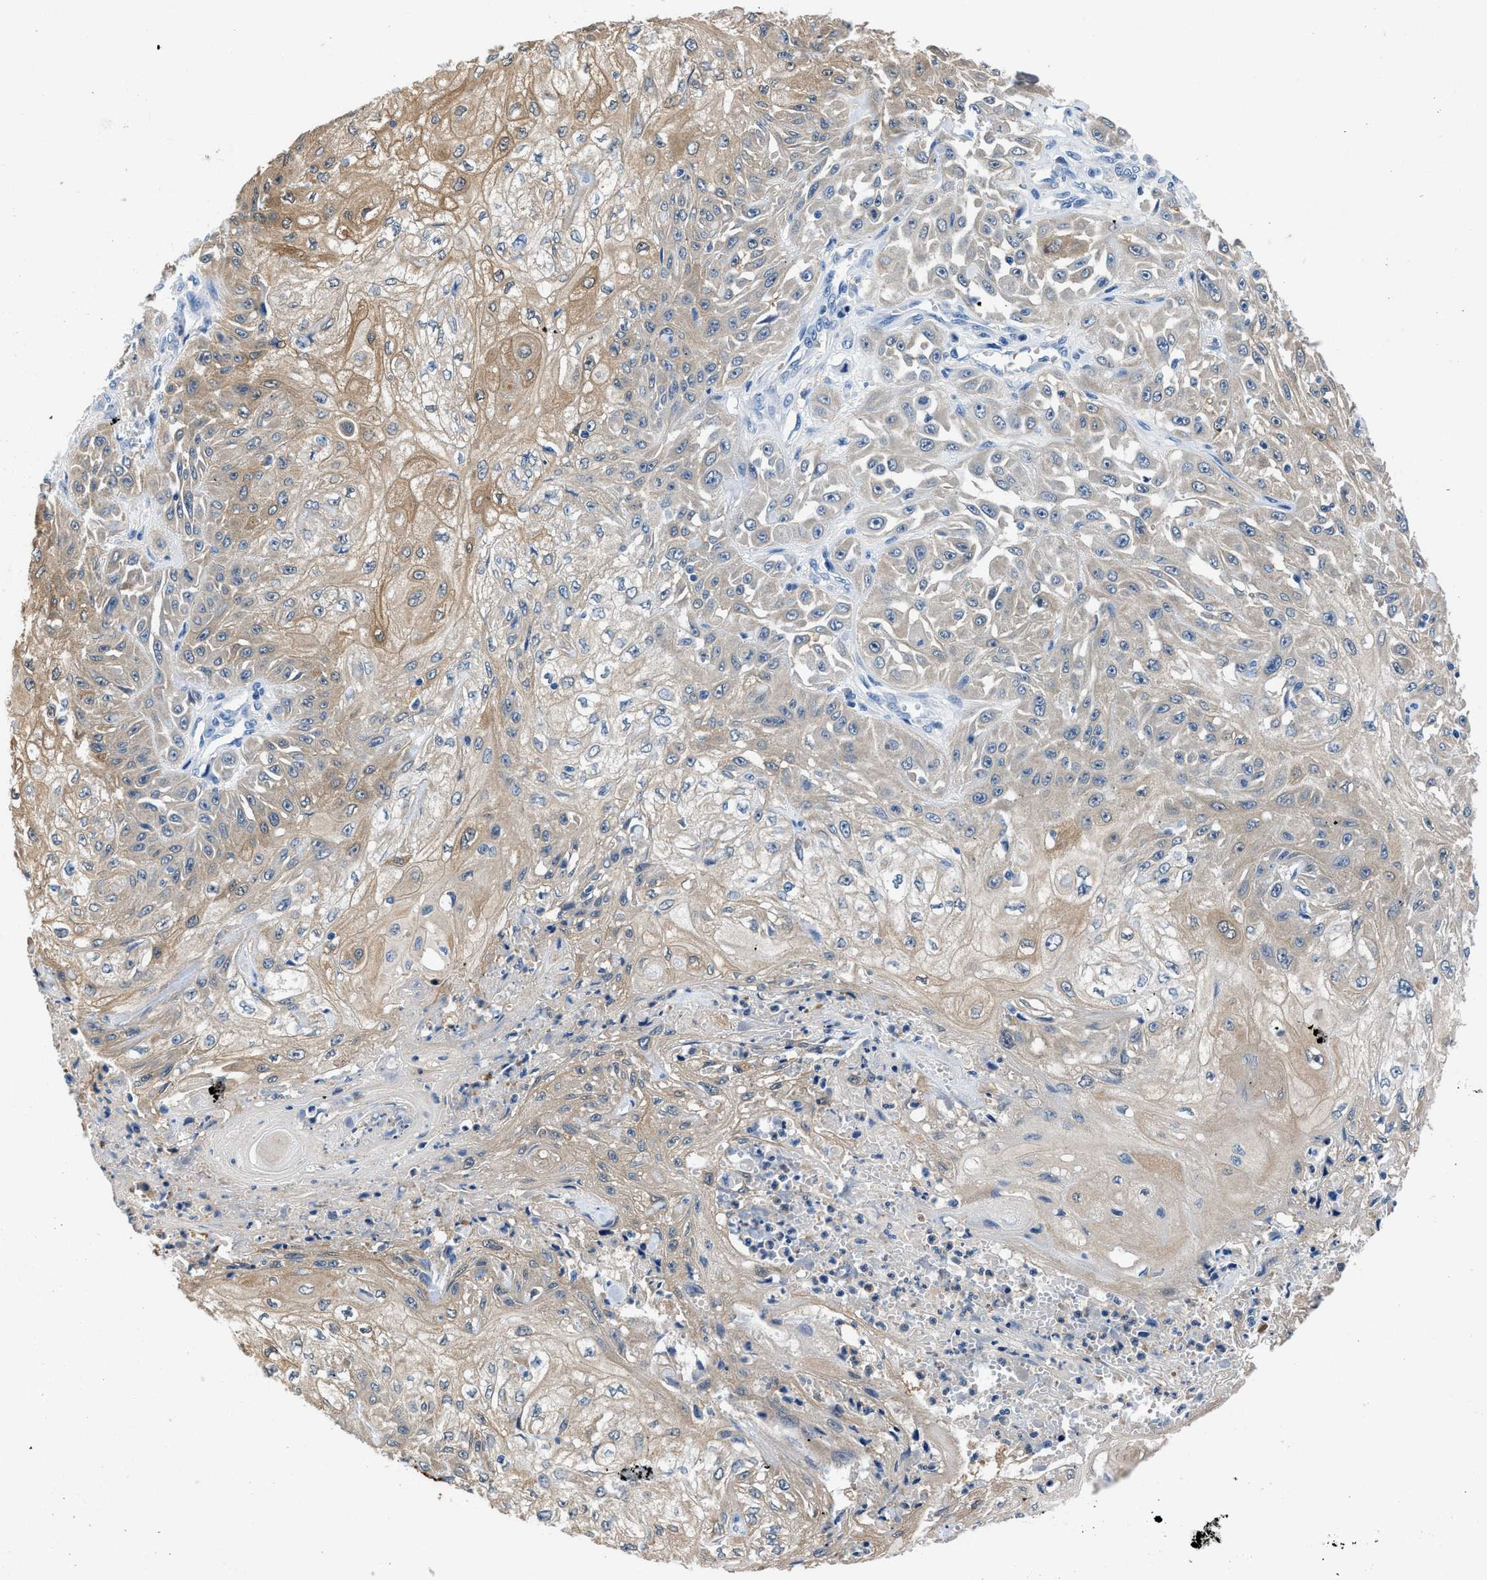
{"staining": {"intensity": "weak", "quantity": "25%-75%", "location": "cytoplasmic/membranous"}, "tissue": "skin cancer", "cell_type": "Tumor cells", "image_type": "cancer", "snomed": [{"axis": "morphology", "description": "Squamous cell carcinoma, NOS"}, {"axis": "morphology", "description": "Squamous cell carcinoma, metastatic, NOS"}, {"axis": "topography", "description": "Skin"}, {"axis": "topography", "description": "Lymph node"}], "caption": "Squamous cell carcinoma (skin) stained with DAB immunohistochemistry displays low levels of weak cytoplasmic/membranous staining in approximately 25%-75% of tumor cells.", "gene": "FADS6", "patient": {"sex": "male", "age": 75}}